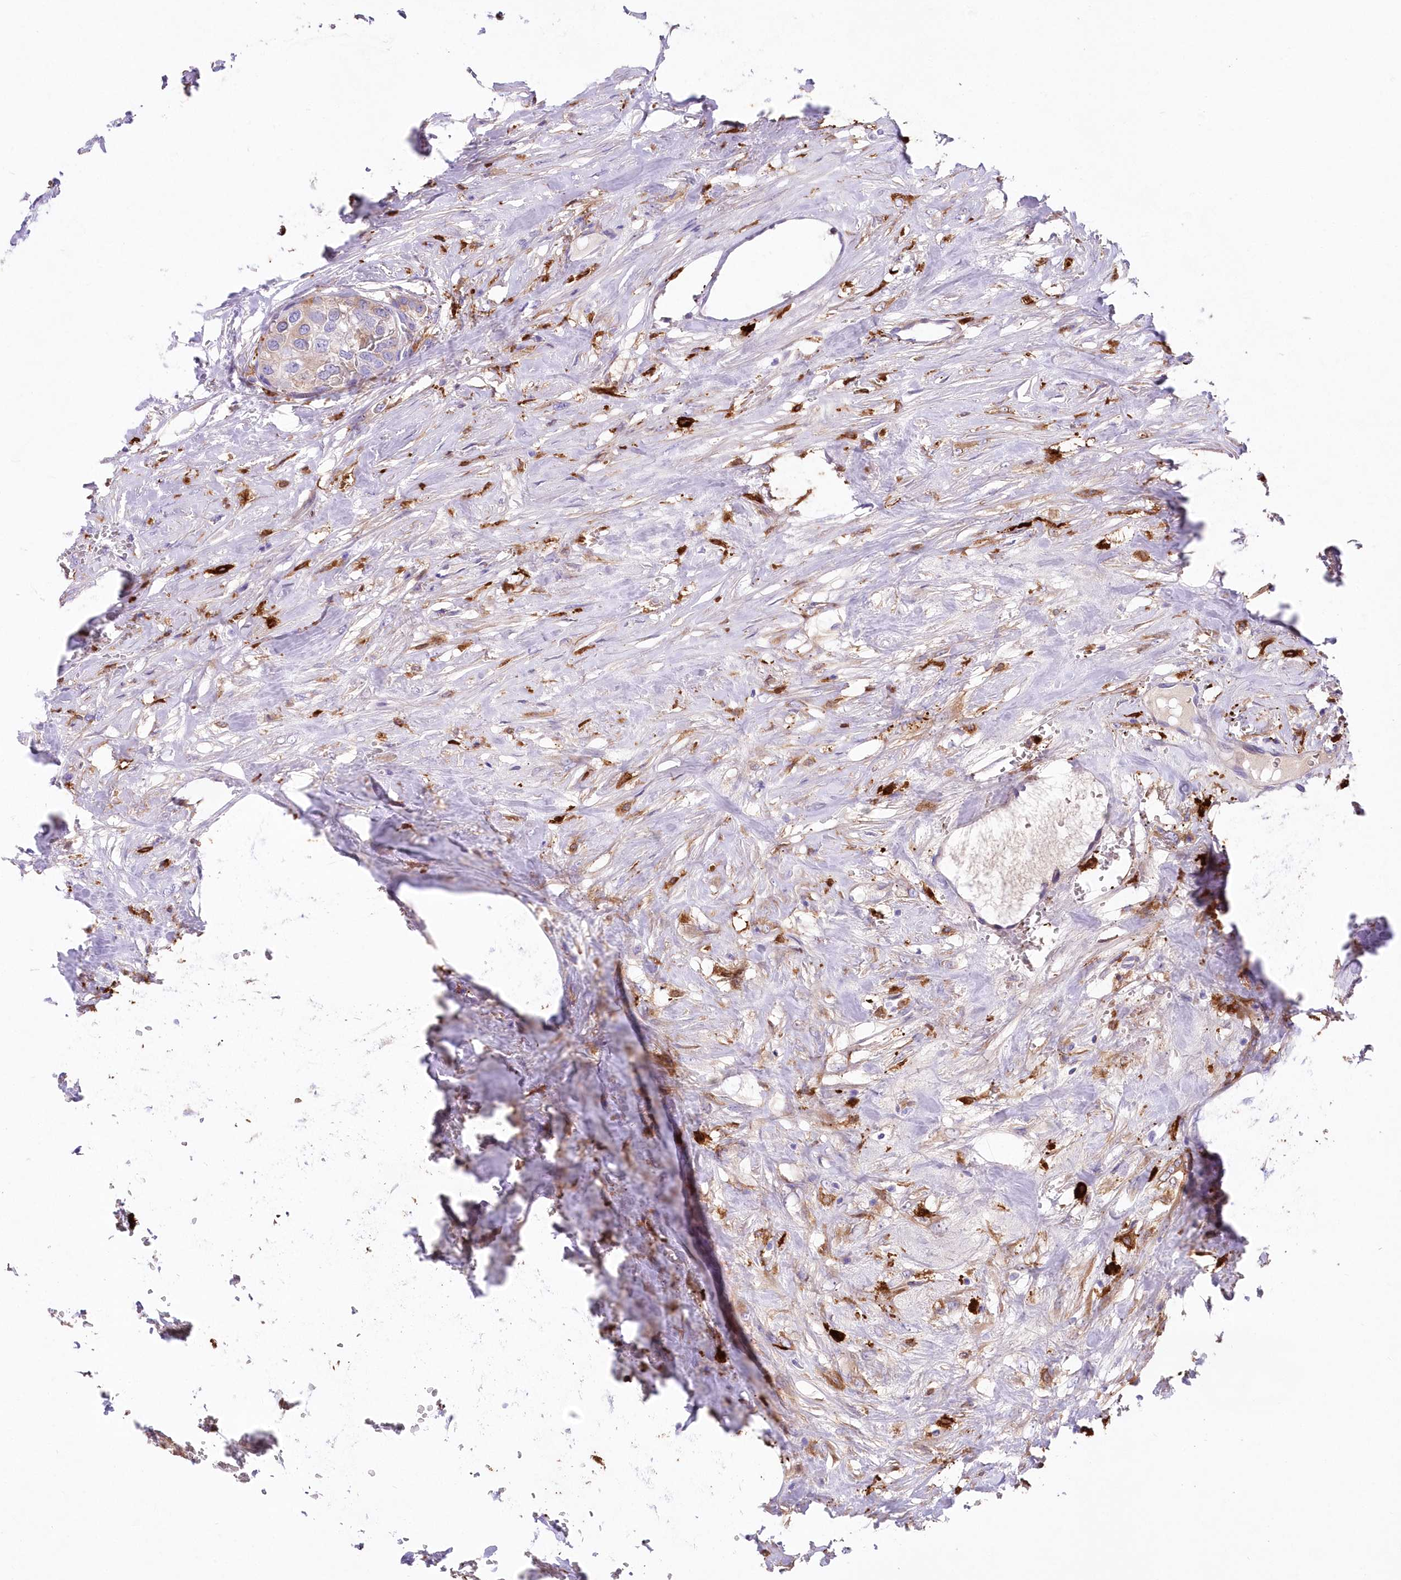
{"staining": {"intensity": "weak", "quantity": ">75%", "location": "cytoplasmic/membranous"}, "tissue": "urothelial cancer", "cell_type": "Tumor cells", "image_type": "cancer", "snomed": [{"axis": "morphology", "description": "Urothelial carcinoma, High grade"}, {"axis": "topography", "description": "Urinary bladder"}], "caption": "A histopathology image of urothelial cancer stained for a protein reveals weak cytoplasmic/membranous brown staining in tumor cells.", "gene": "DNAJC19", "patient": {"sex": "male", "age": 64}}